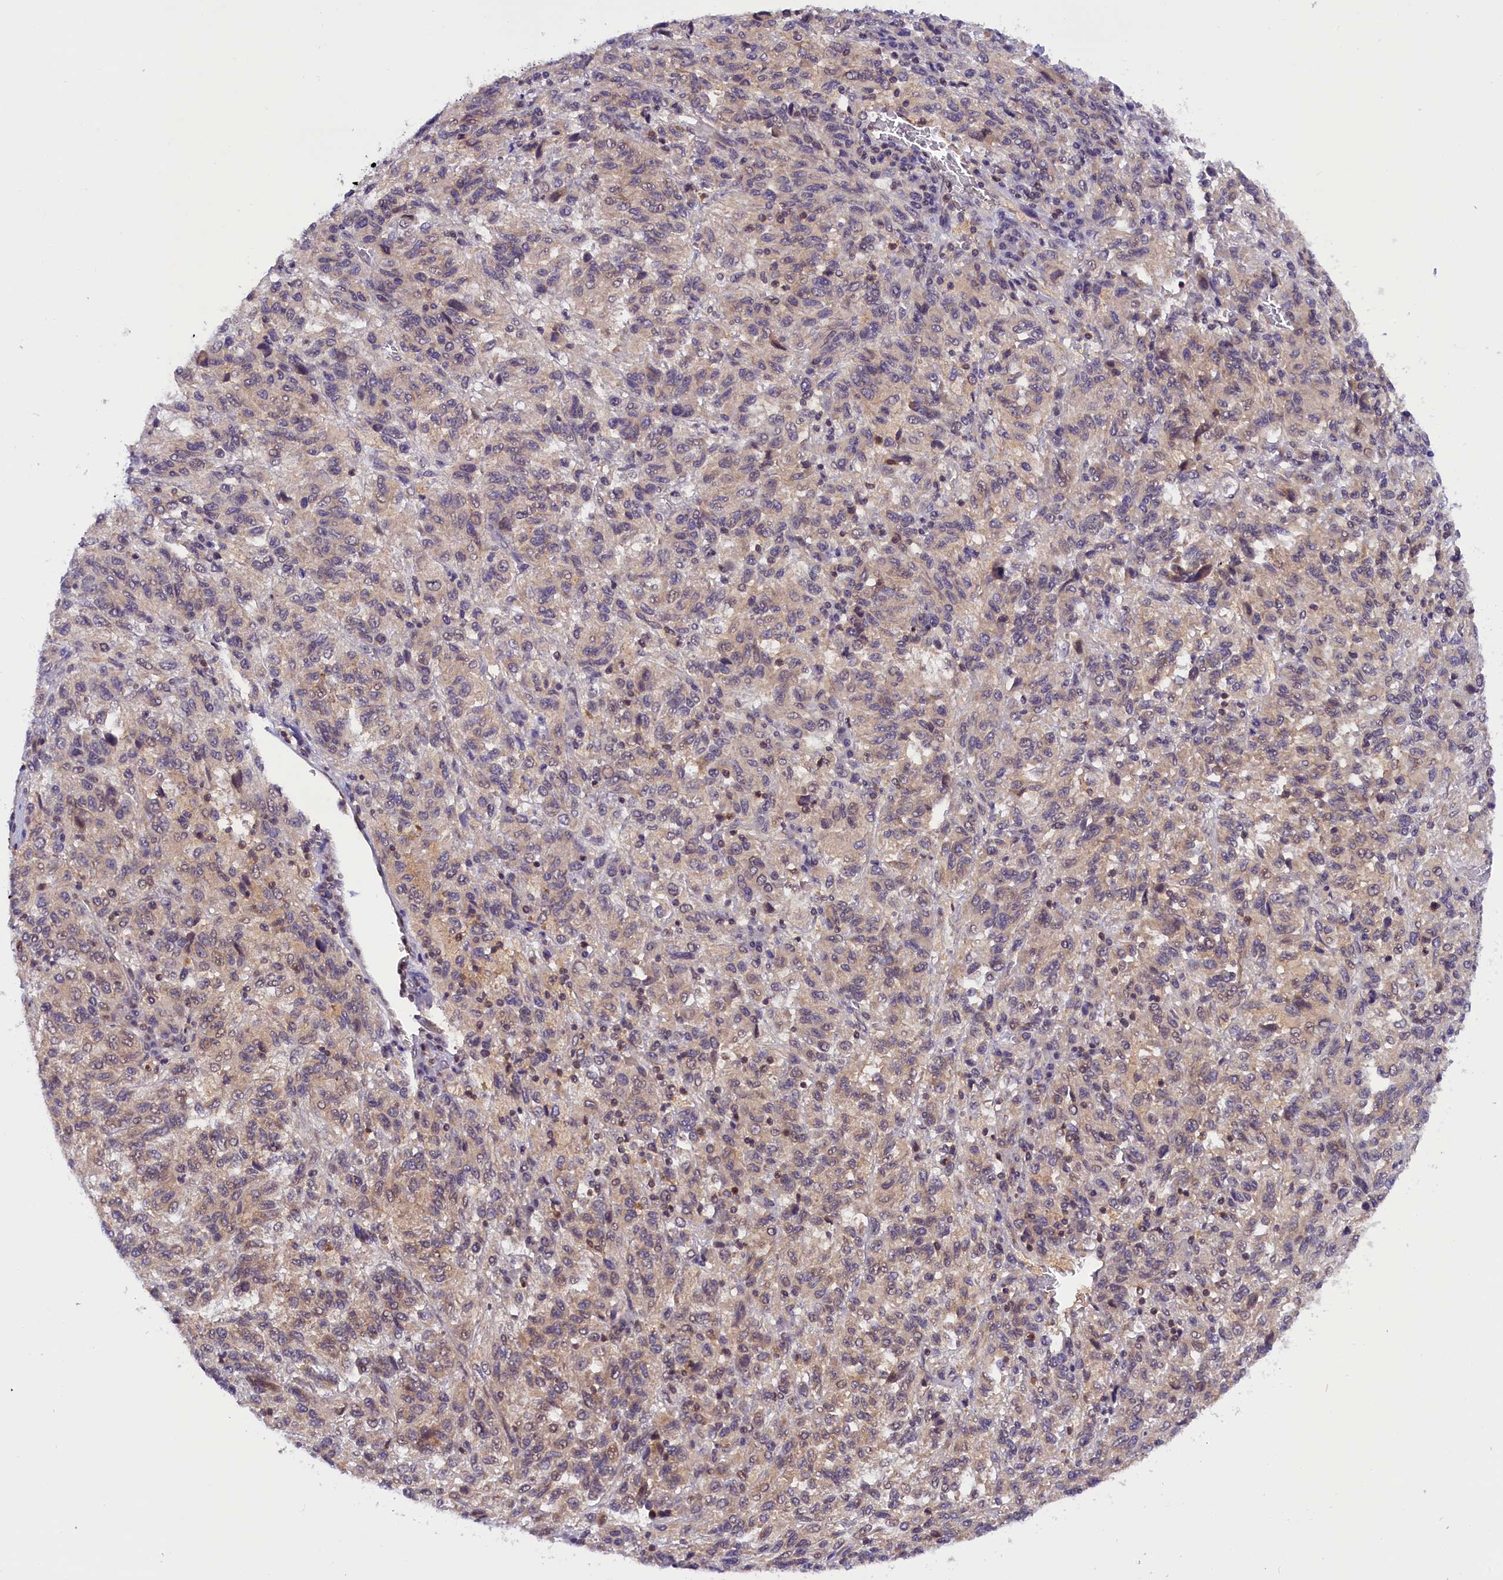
{"staining": {"intensity": "negative", "quantity": "none", "location": "none"}, "tissue": "melanoma", "cell_type": "Tumor cells", "image_type": "cancer", "snomed": [{"axis": "morphology", "description": "Malignant melanoma, Metastatic site"}, {"axis": "topography", "description": "Lung"}], "caption": "Malignant melanoma (metastatic site) stained for a protein using immunohistochemistry exhibits no staining tumor cells.", "gene": "TBCB", "patient": {"sex": "male", "age": 64}}